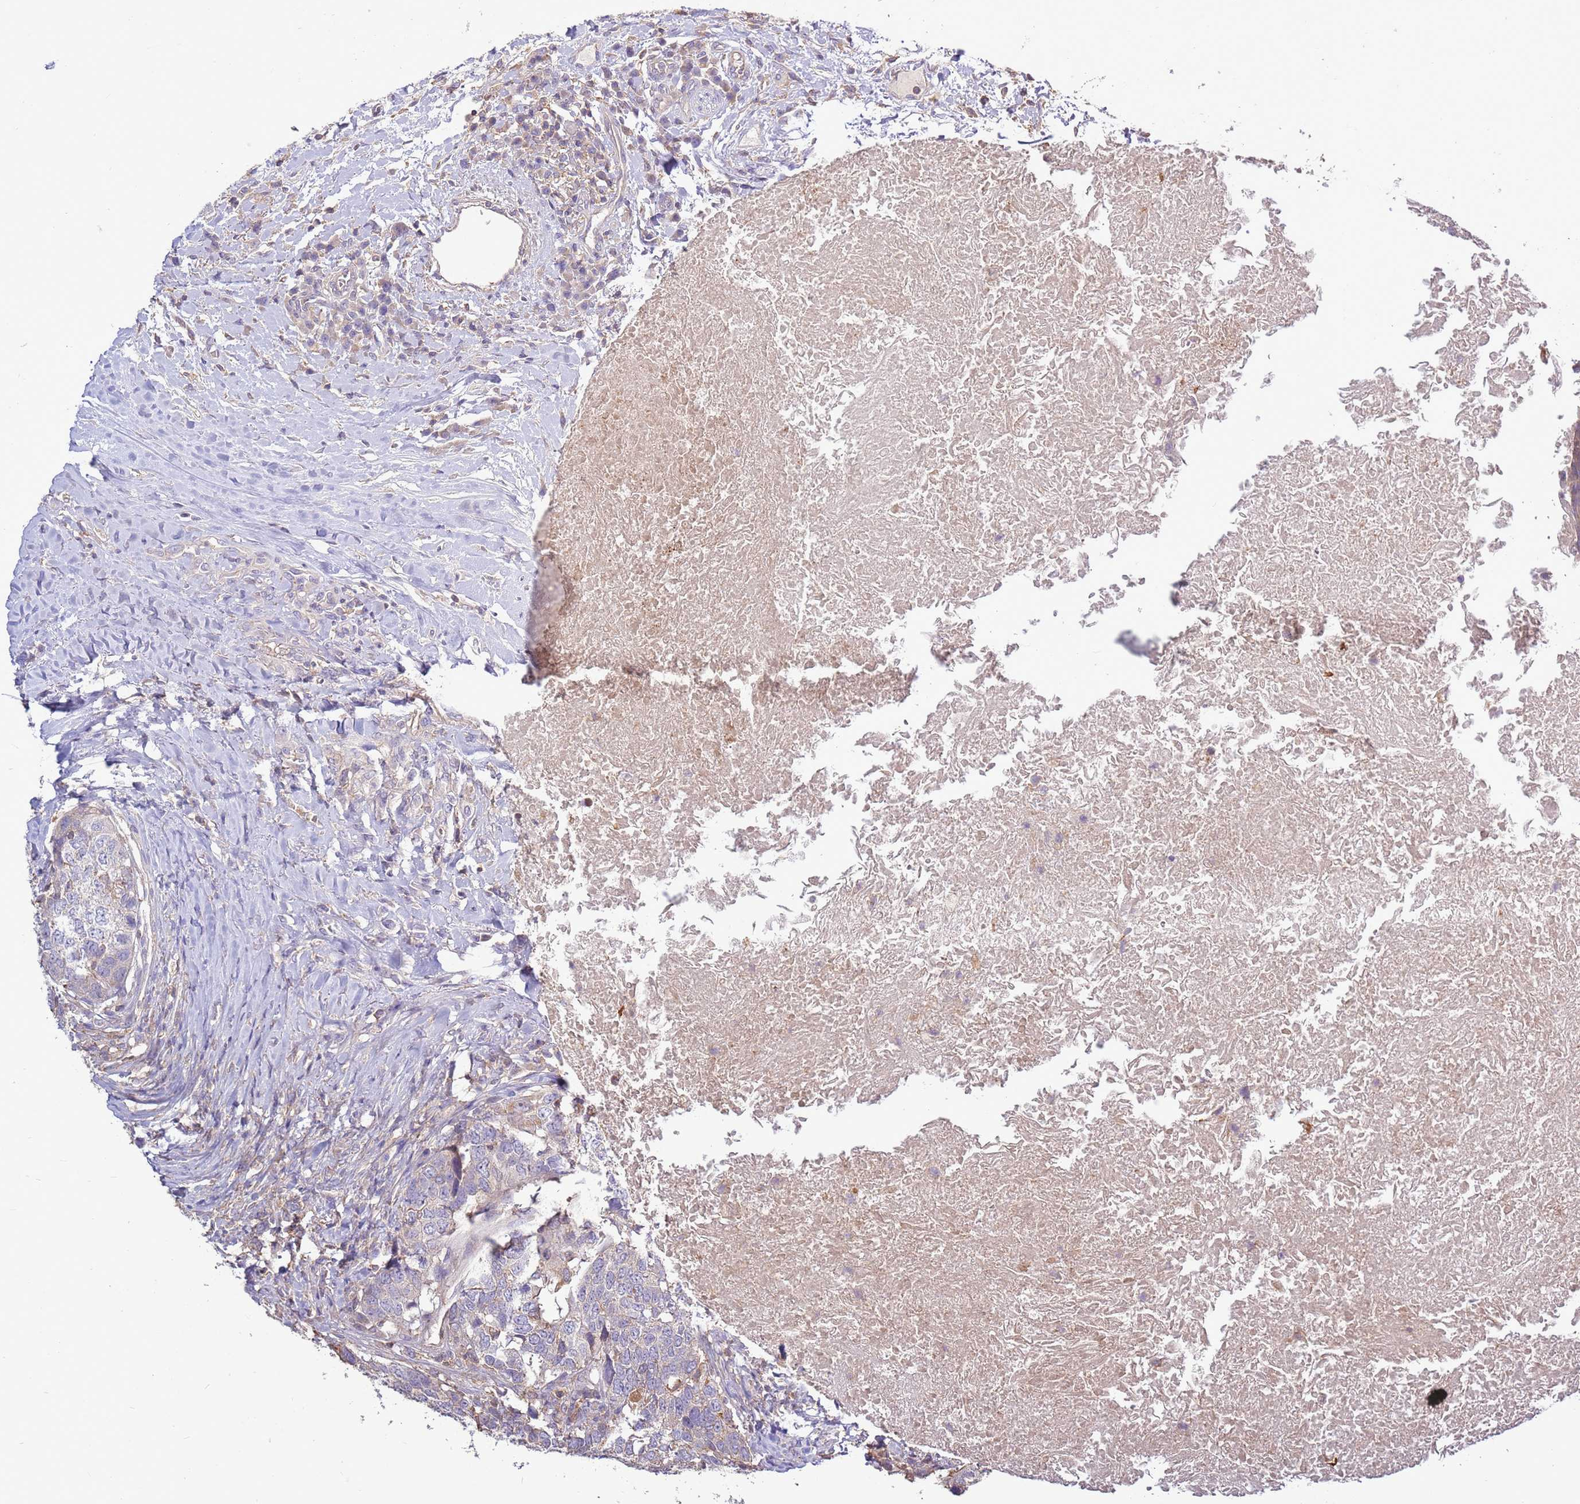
{"staining": {"intensity": "negative", "quantity": "none", "location": "none"}, "tissue": "head and neck cancer", "cell_type": "Tumor cells", "image_type": "cancer", "snomed": [{"axis": "morphology", "description": "Squamous cell carcinoma, NOS"}, {"axis": "morphology", "description": "Squamous cell carcinoma, metastatic, NOS"}, {"axis": "topography", "description": "Lymph node"}, {"axis": "topography", "description": "Head-Neck"}], "caption": "The immunohistochemistry (IHC) micrograph has no significant expression in tumor cells of head and neck cancer tissue. (DAB IHC with hematoxylin counter stain).", "gene": "EVA1B", "patient": {"sex": "male", "age": 62}}